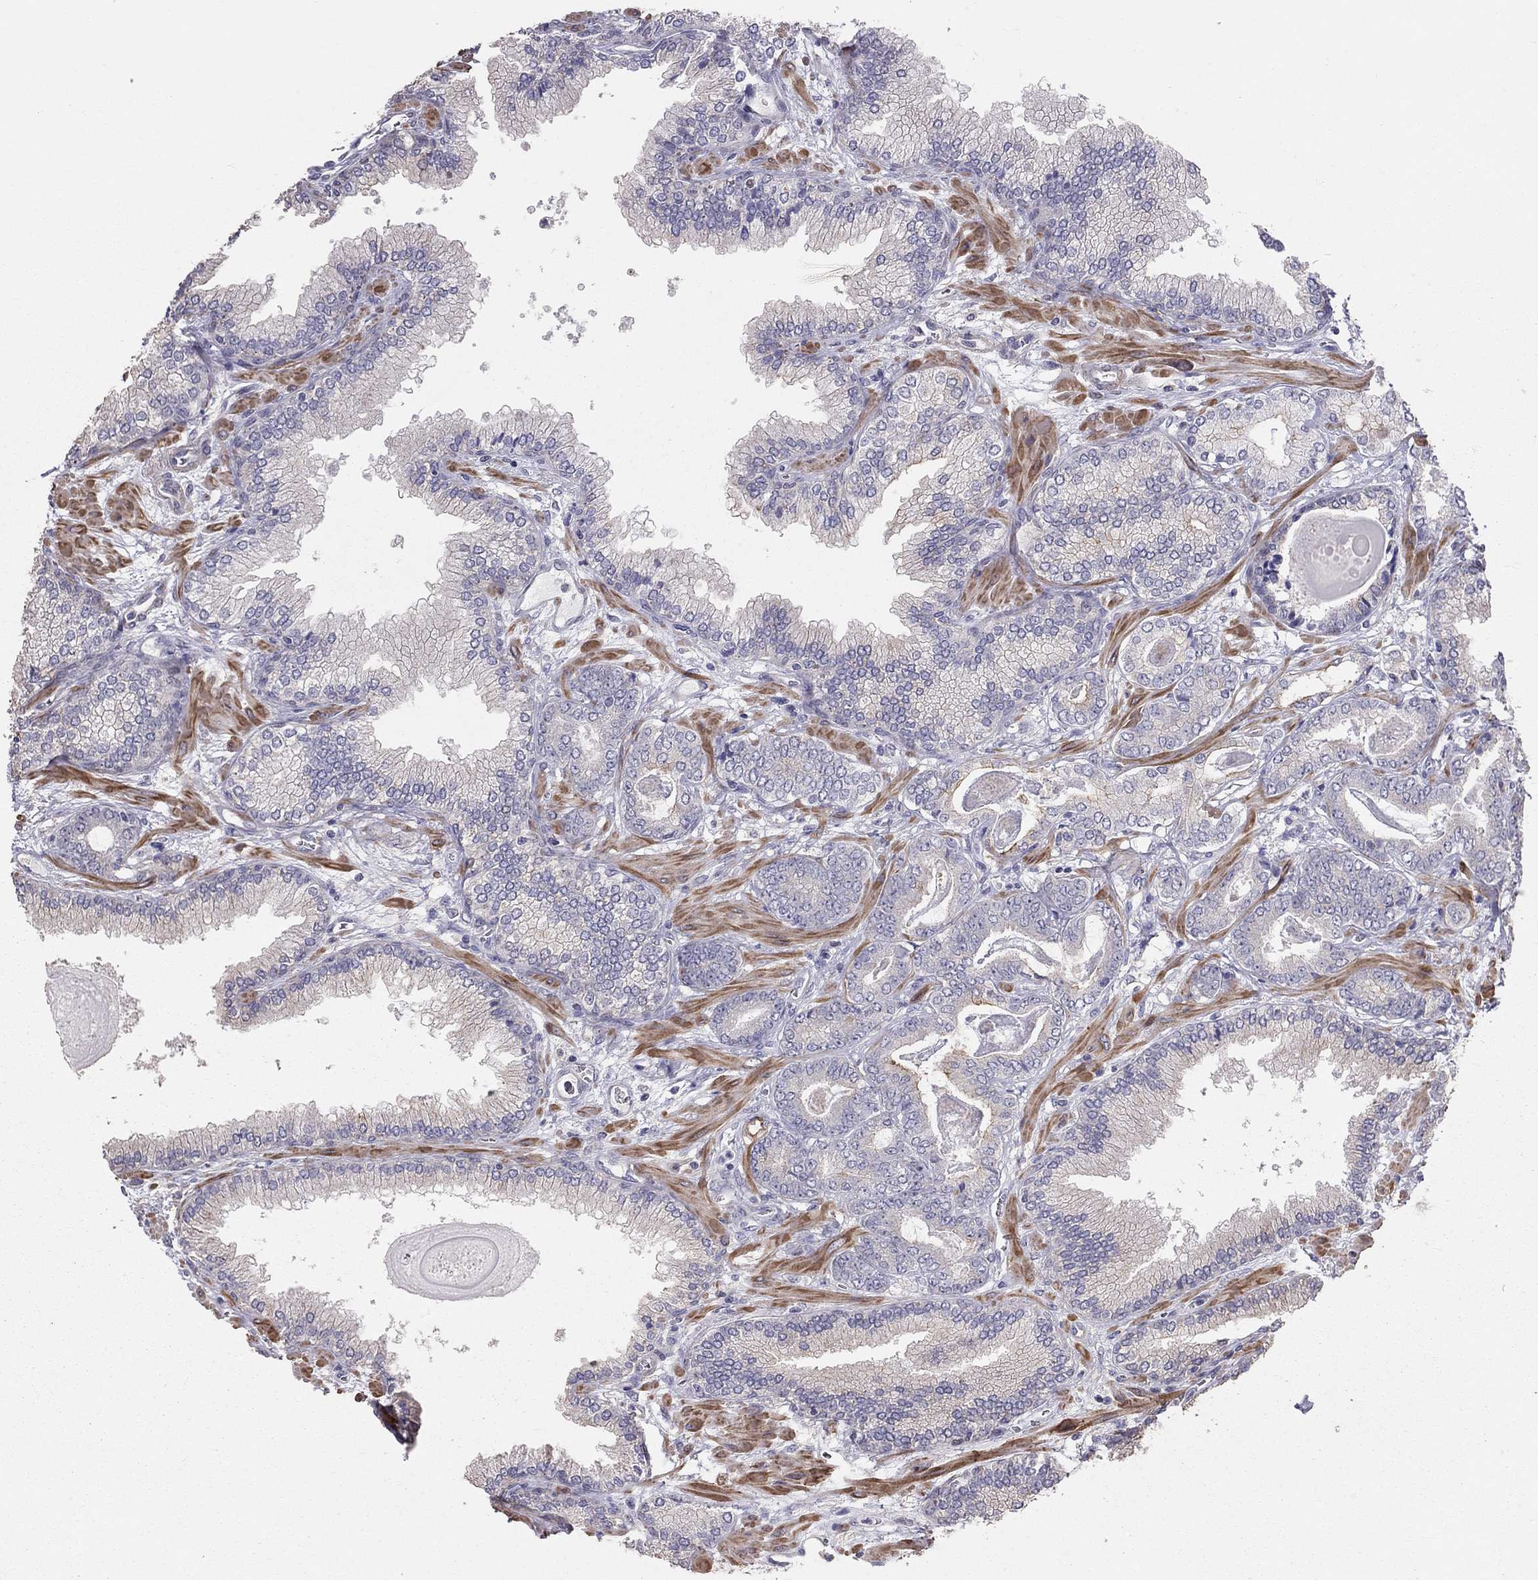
{"staining": {"intensity": "strong", "quantity": "<25%", "location": "cytoplasmic/membranous"}, "tissue": "prostate cancer", "cell_type": "Tumor cells", "image_type": "cancer", "snomed": [{"axis": "morphology", "description": "Adenocarcinoma, Low grade"}, {"axis": "topography", "description": "Prostate"}], "caption": "Human low-grade adenocarcinoma (prostate) stained for a protein (brown) reveals strong cytoplasmic/membranous positive staining in about <25% of tumor cells.", "gene": "SYTL2", "patient": {"sex": "male", "age": 69}}